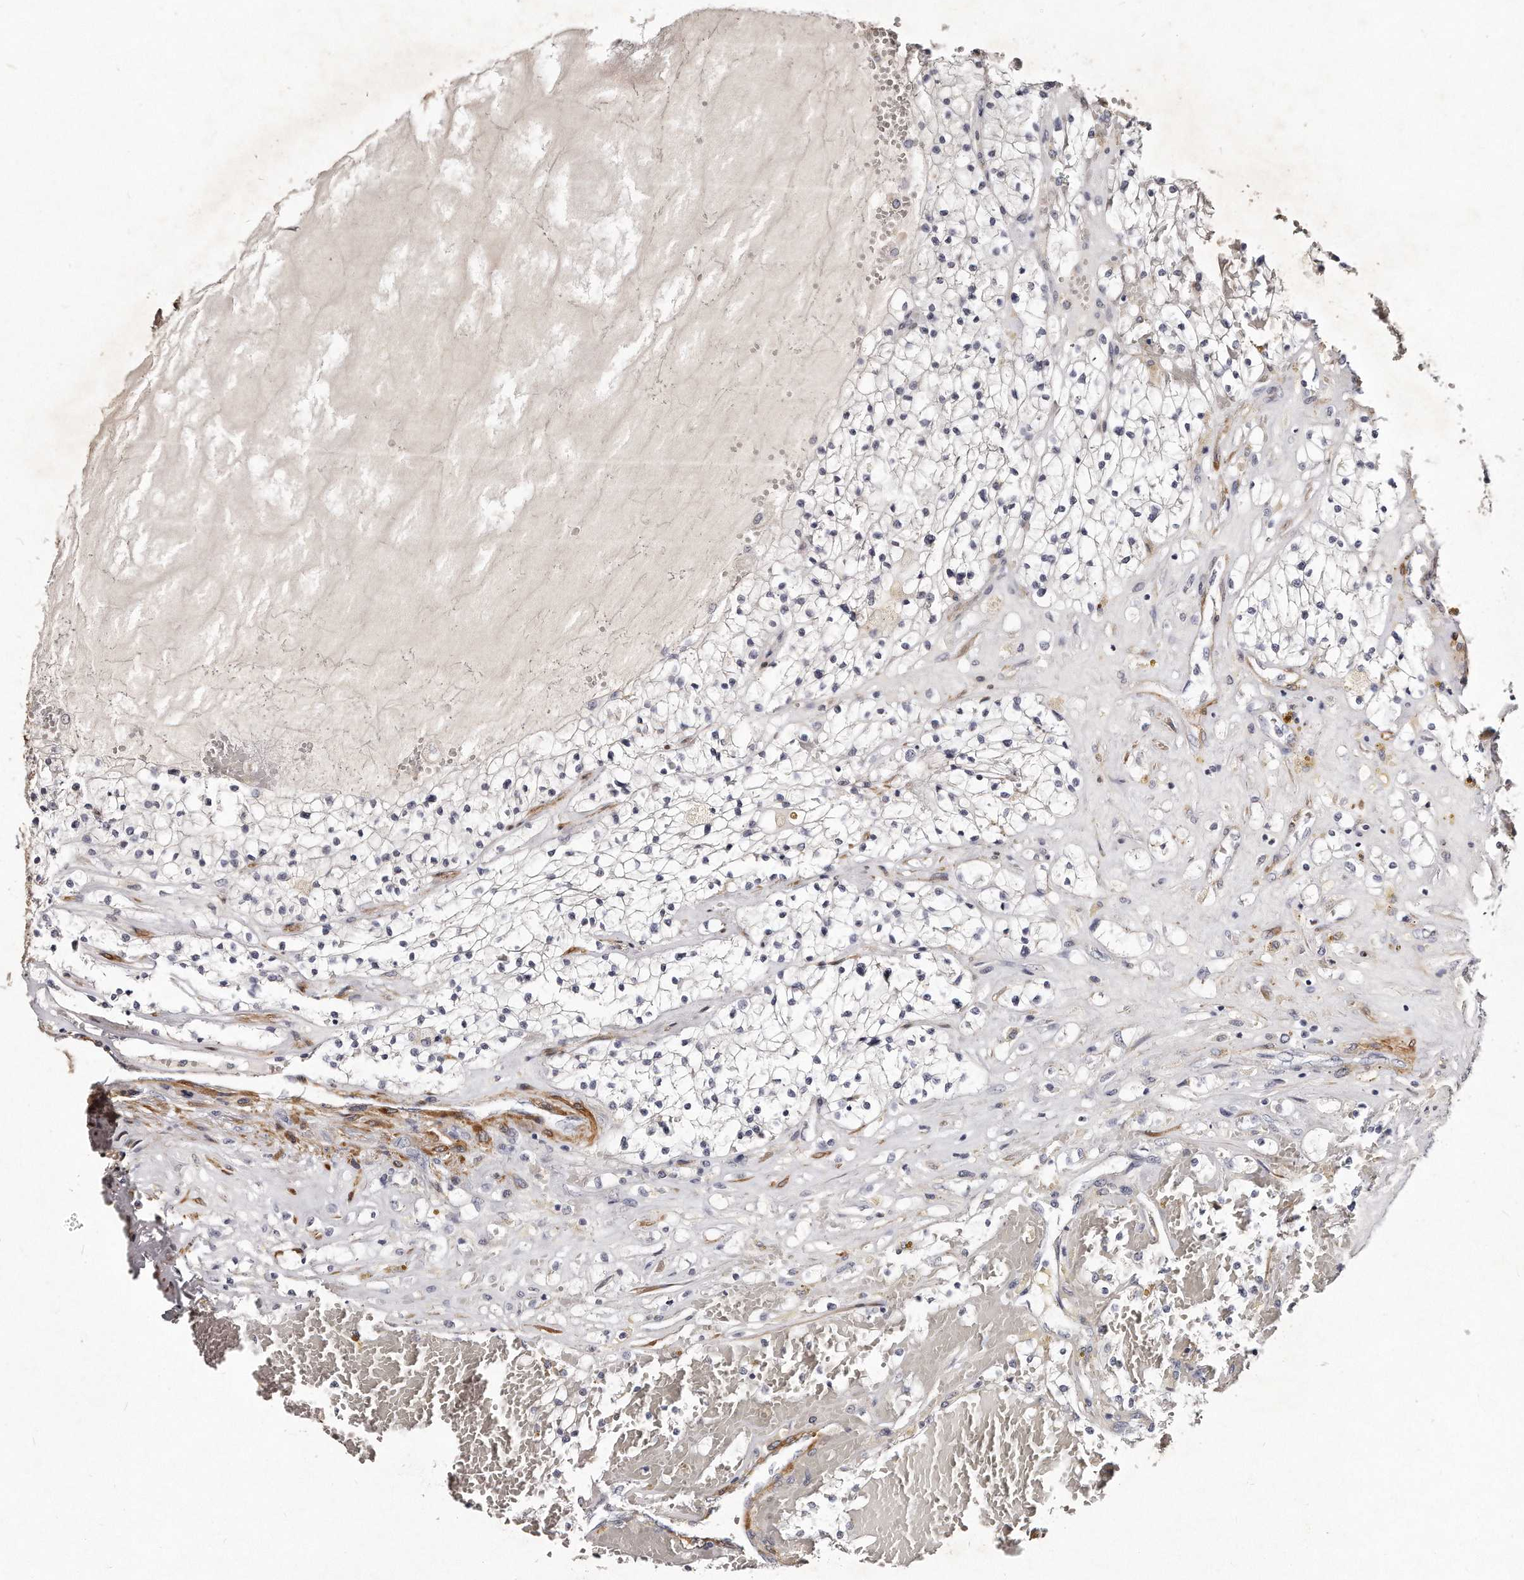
{"staining": {"intensity": "negative", "quantity": "none", "location": "none"}, "tissue": "renal cancer", "cell_type": "Tumor cells", "image_type": "cancer", "snomed": [{"axis": "morphology", "description": "Normal tissue, NOS"}, {"axis": "morphology", "description": "Adenocarcinoma, NOS"}, {"axis": "topography", "description": "Kidney"}], "caption": "This is an immunohistochemistry (IHC) micrograph of renal cancer. There is no positivity in tumor cells.", "gene": "LMOD1", "patient": {"sex": "male", "age": 68}}